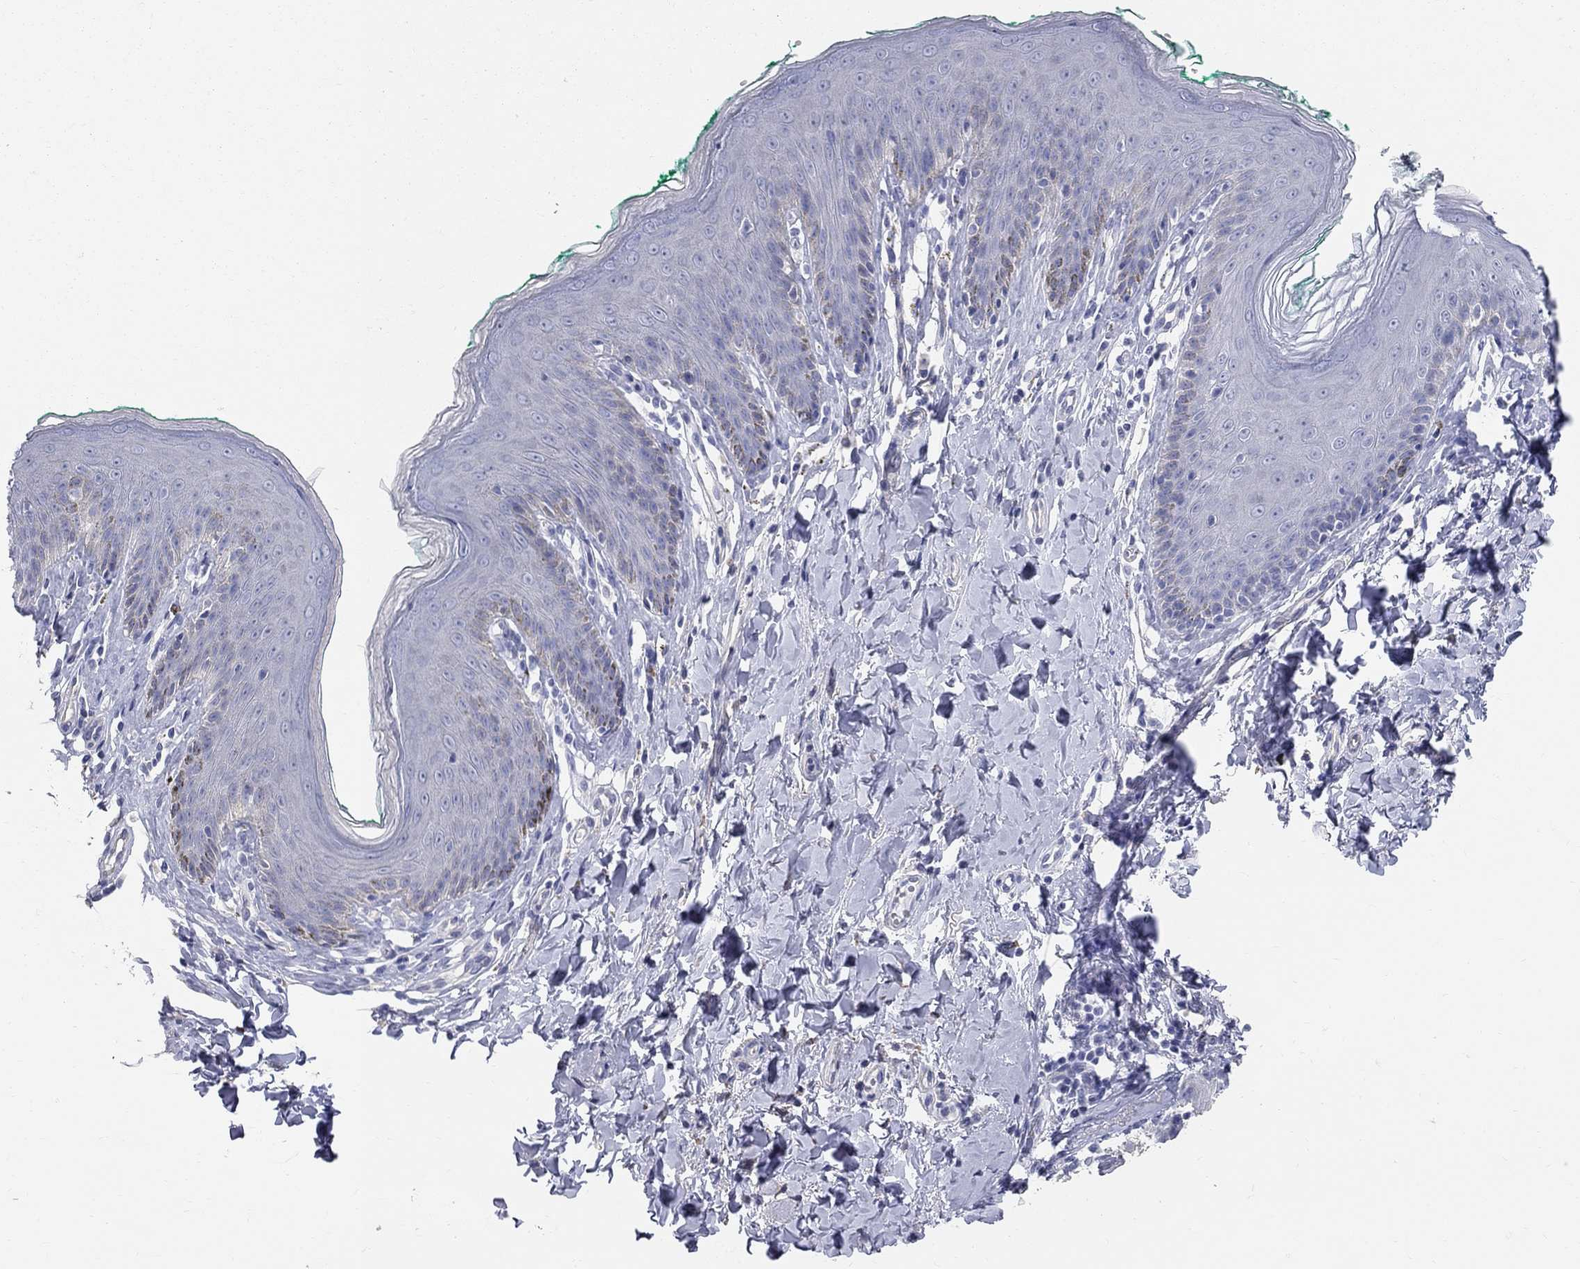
{"staining": {"intensity": "negative", "quantity": "none", "location": "none"}, "tissue": "skin", "cell_type": "Epidermal cells", "image_type": "normal", "snomed": [{"axis": "morphology", "description": "Normal tissue, NOS"}, {"axis": "topography", "description": "Vulva"}], "caption": "Immunohistochemistry (IHC) histopathology image of unremarkable skin stained for a protein (brown), which exhibits no expression in epidermal cells.", "gene": "AOX1", "patient": {"sex": "female", "age": 66}}